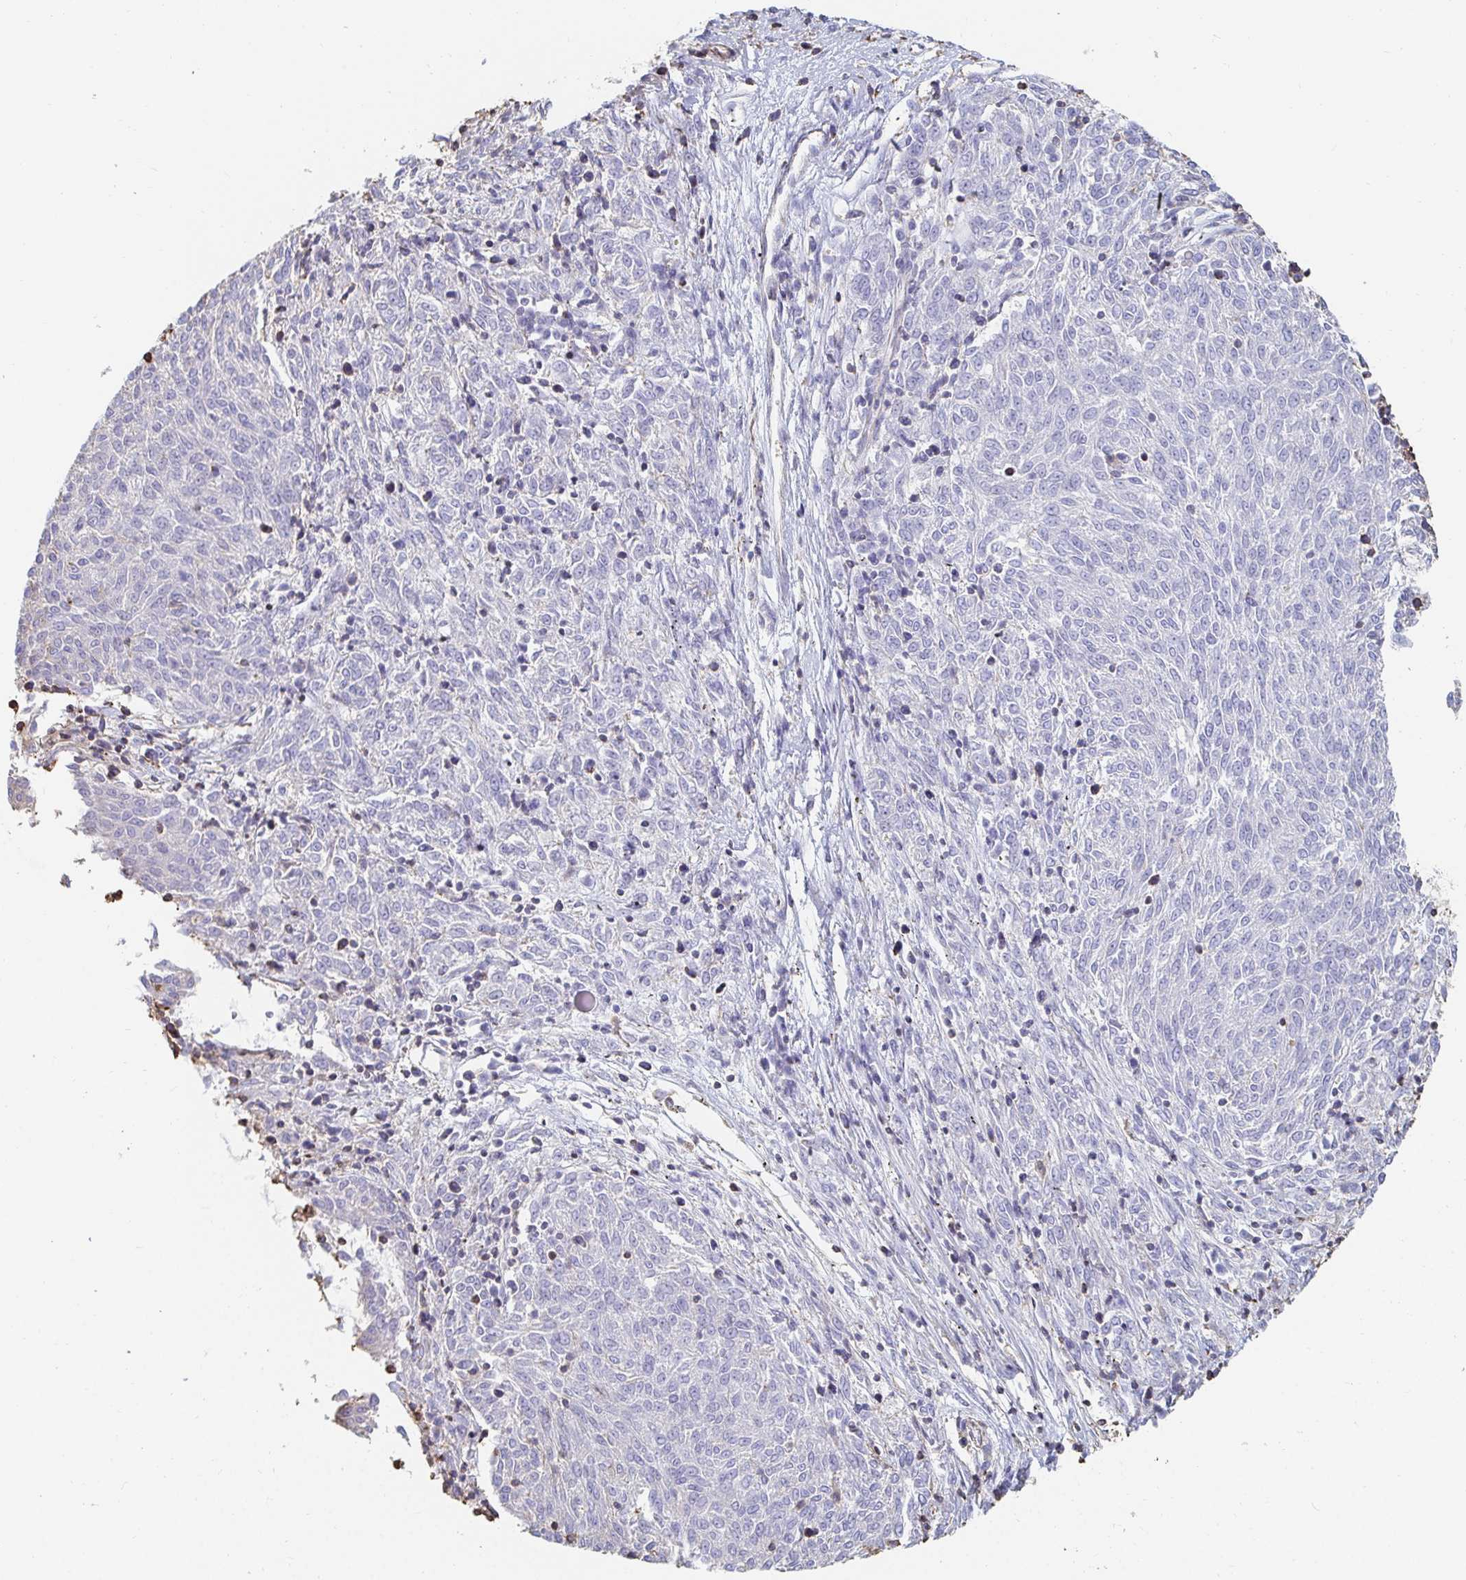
{"staining": {"intensity": "negative", "quantity": "none", "location": "none"}, "tissue": "melanoma", "cell_type": "Tumor cells", "image_type": "cancer", "snomed": [{"axis": "morphology", "description": "Malignant melanoma, NOS"}, {"axis": "topography", "description": "Skin"}], "caption": "Immunohistochemistry (IHC) micrograph of melanoma stained for a protein (brown), which displays no staining in tumor cells.", "gene": "PTPN14", "patient": {"sex": "female", "age": 72}}